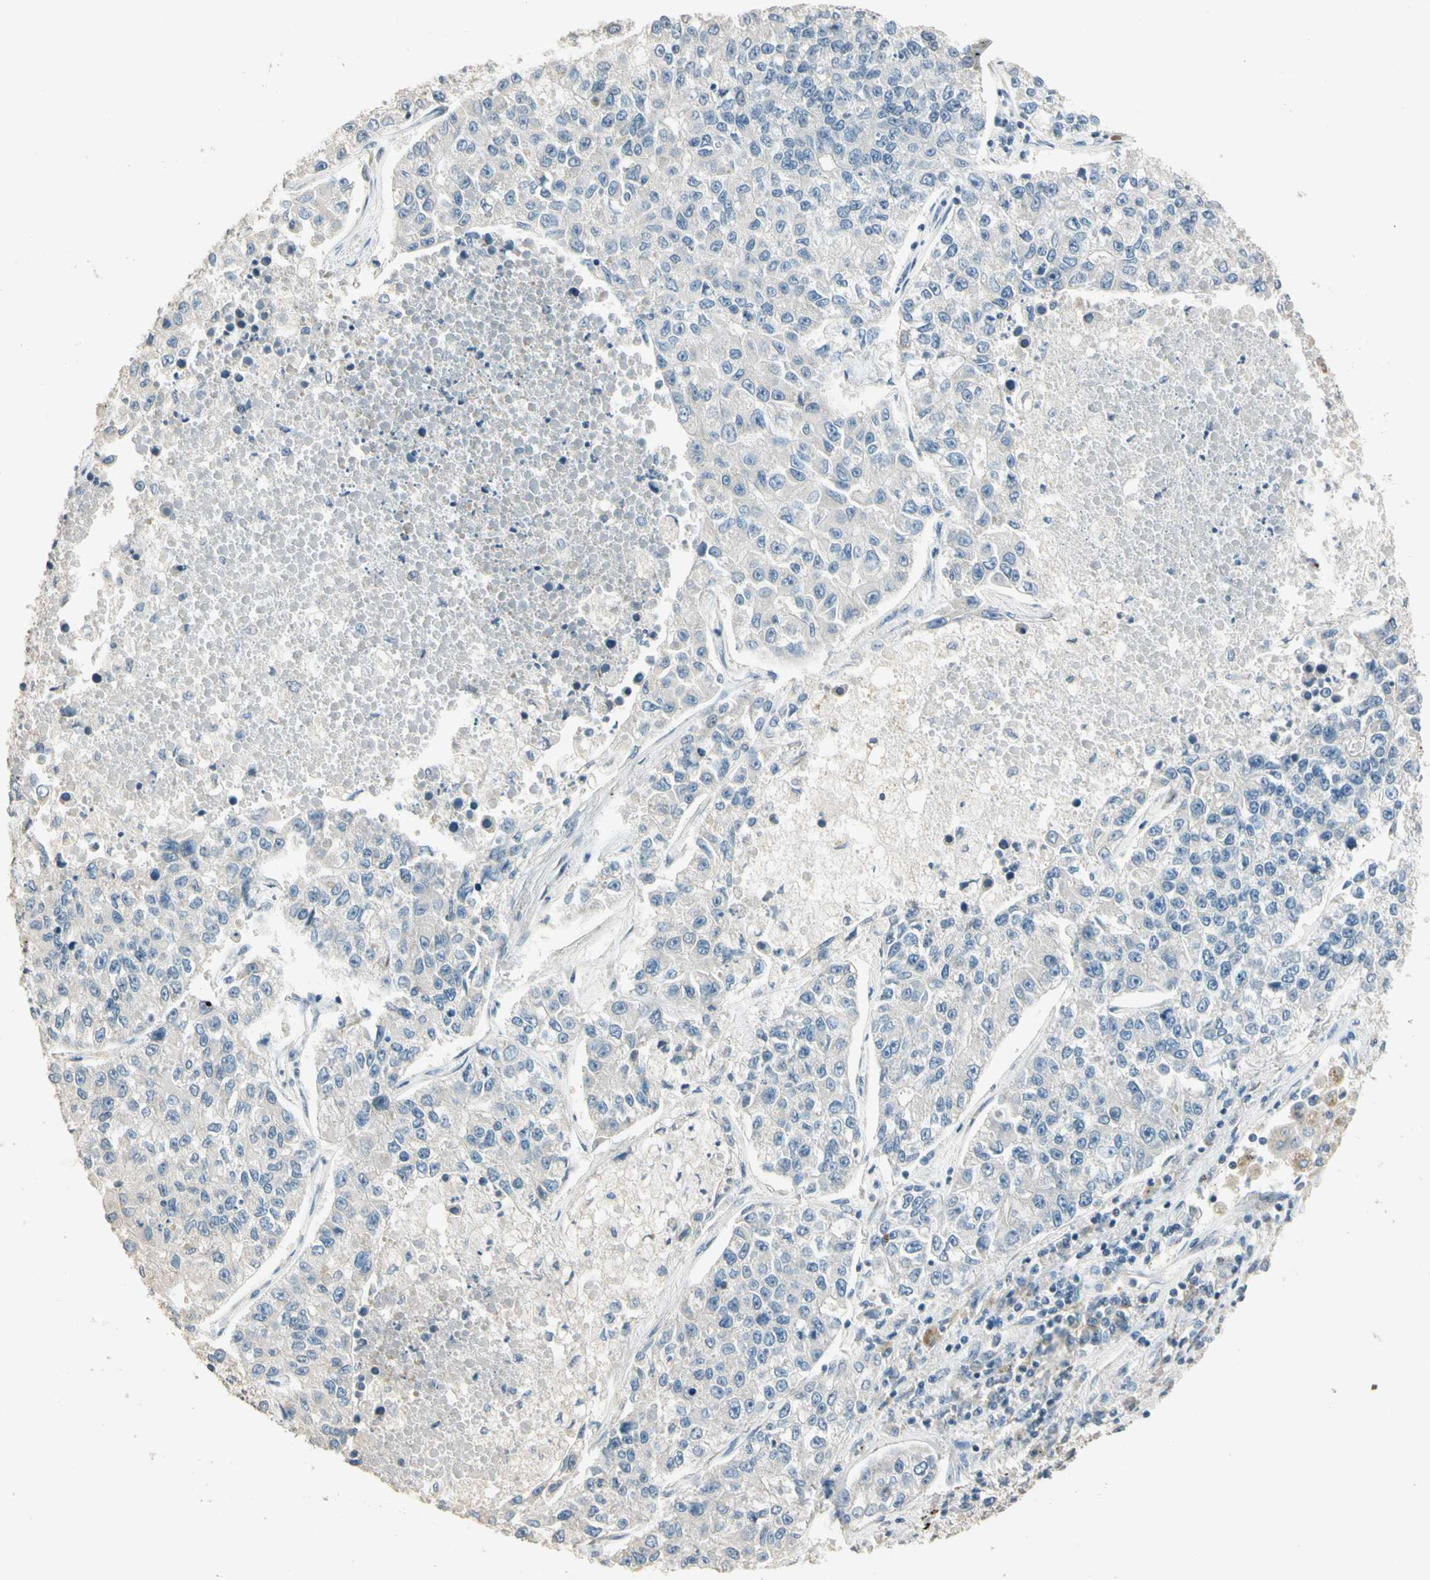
{"staining": {"intensity": "negative", "quantity": "none", "location": "none"}, "tissue": "lung cancer", "cell_type": "Tumor cells", "image_type": "cancer", "snomed": [{"axis": "morphology", "description": "Adenocarcinoma, NOS"}, {"axis": "topography", "description": "Lung"}], "caption": "Protein analysis of lung cancer reveals no significant staining in tumor cells. (DAB (3,3'-diaminobenzidine) IHC visualized using brightfield microscopy, high magnification).", "gene": "ZBTB4", "patient": {"sex": "male", "age": 49}}